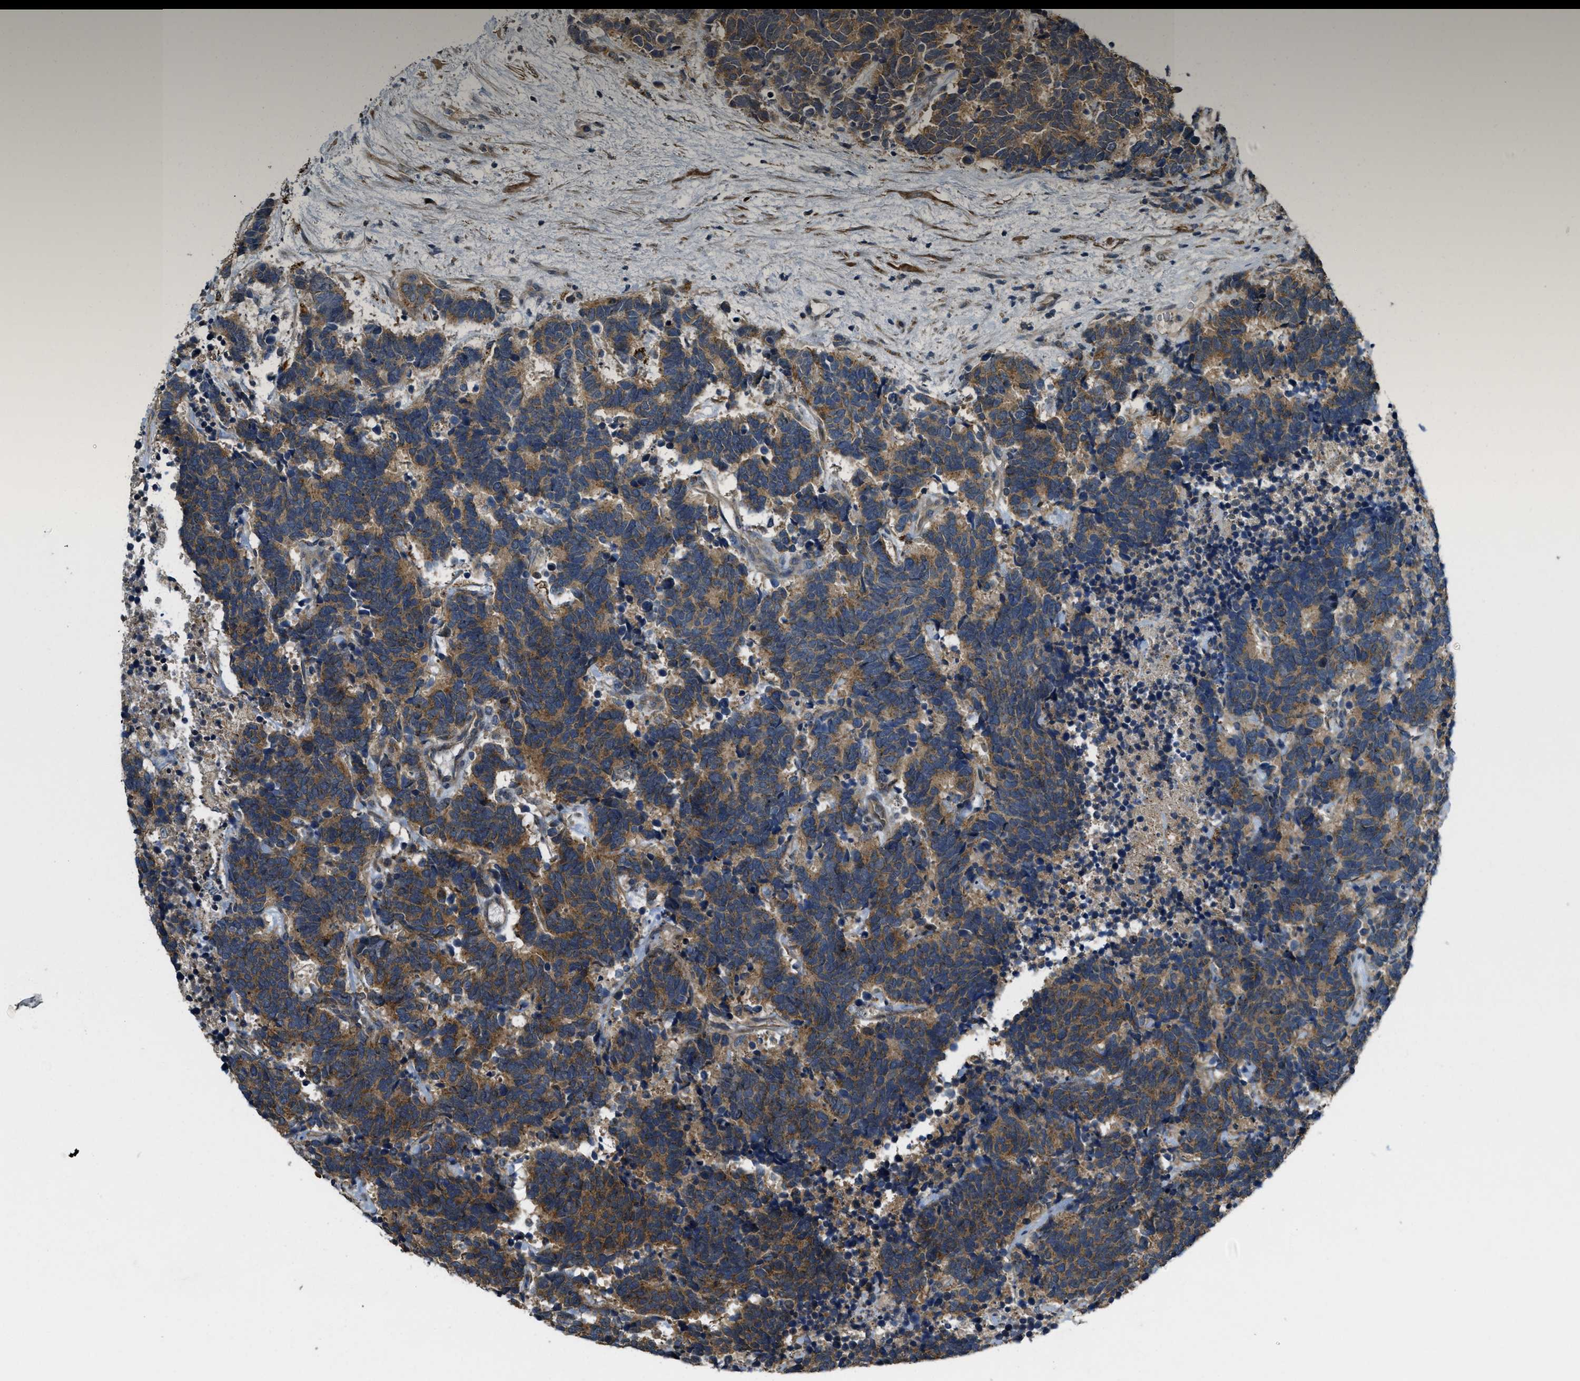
{"staining": {"intensity": "moderate", "quantity": ">75%", "location": "cytoplasmic/membranous"}, "tissue": "carcinoid", "cell_type": "Tumor cells", "image_type": "cancer", "snomed": [{"axis": "morphology", "description": "Carcinoma, NOS"}, {"axis": "morphology", "description": "Carcinoid, malignant, NOS"}, {"axis": "topography", "description": "Urinary bladder"}], "caption": "Carcinoma tissue demonstrates moderate cytoplasmic/membranous staining in about >75% of tumor cells, visualized by immunohistochemistry. Using DAB (3,3'-diaminobenzidine) (brown) and hematoxylin (blue) stains, captured at high magnification using brightfield microscopy.", "gene": "CDKN2C", "patient": {"sex": "male", "age": 57}}